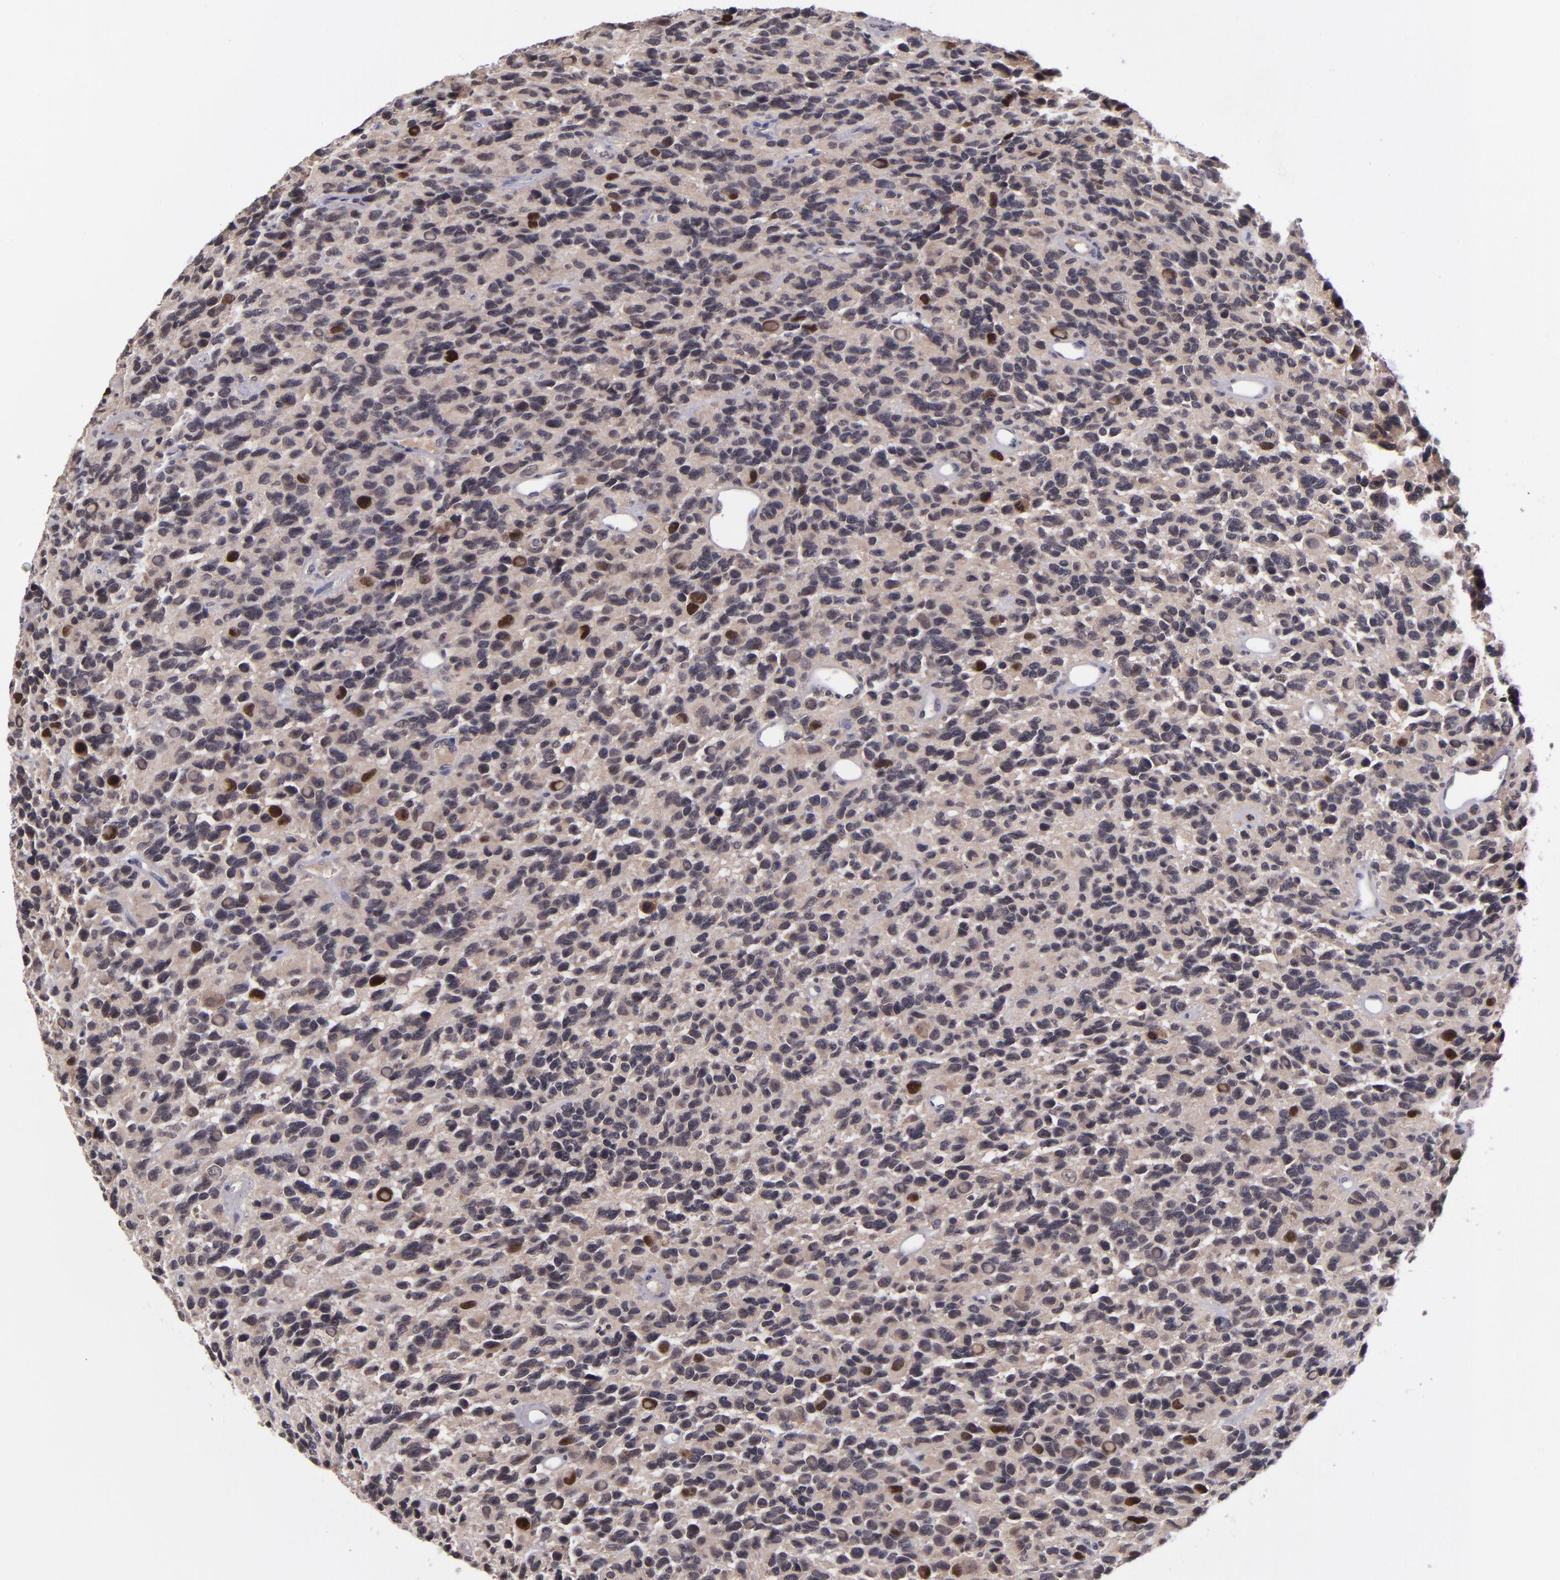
{"staining": {"intensity": "strong", "quantity": "25%-75%", "location": "nuclear"}, "tissue": "glioma", "cell_type": "Tumor cells", "image_type": "cancer", "snomed": [{"axis": "morphology", "description": "Glioma, malignant, High grade"}, {"axis": "topography", "description": "Brain"}], "caption": "Protein staining of malignant glioma (high-grade) tissue shows strong nuclear staining in about 25%-75% of tumor cells.", "gene": "CDC7", "patient": {"sex": "male", "age": 77}}